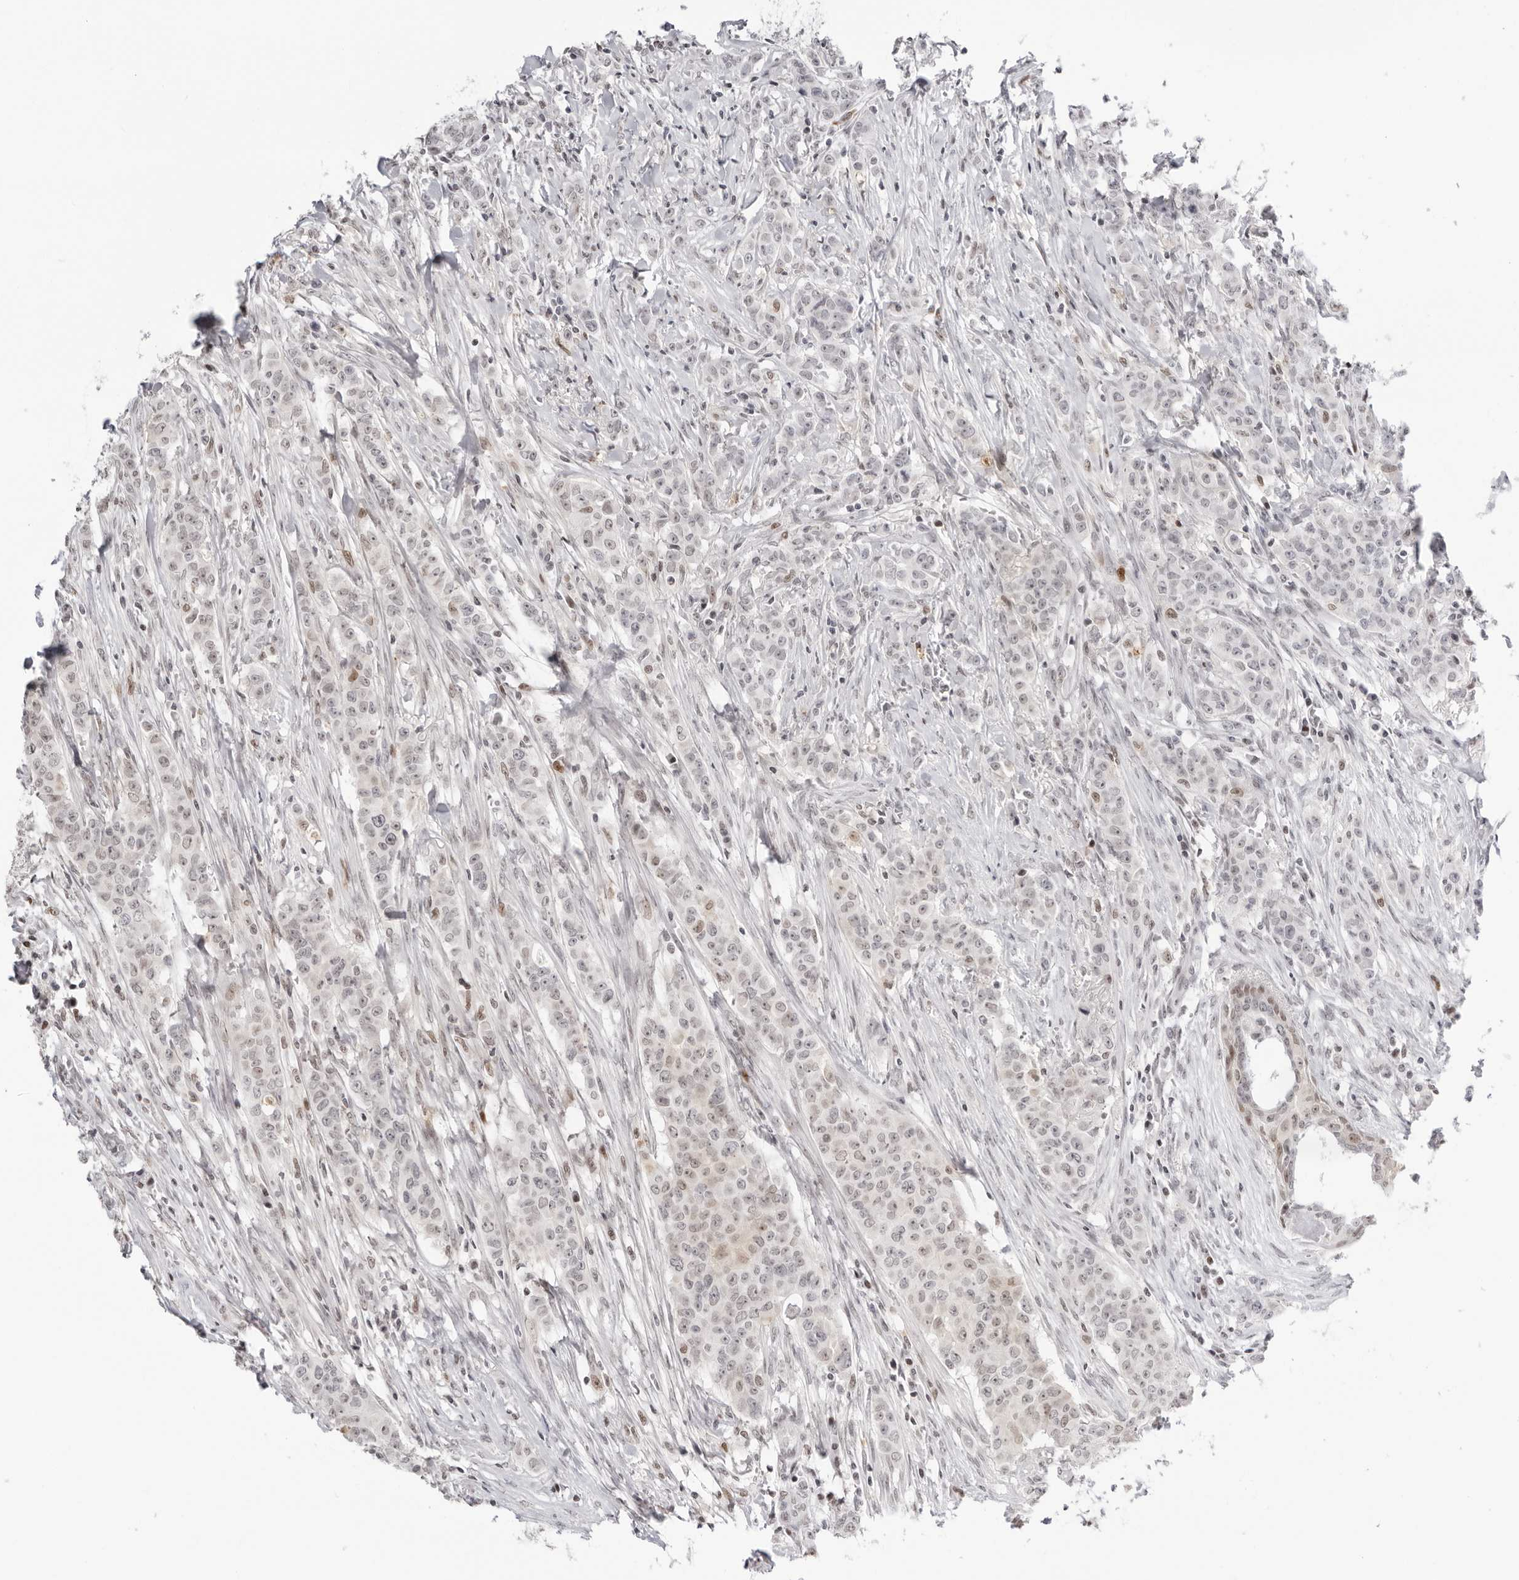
{"staining": {"intensity": "weak", "quantity": "25%-75%", "location": "nuclear"}, "tissue": "breast cancer", "cell_type": "Tumor cells", "image_type": "cancer", "snomed": [{"axis": "morphology", "description": "Duct carcinoma"}, {"axis": "topography", "description": "Breast"}], "caption": "A low amount of weak nuclear positivity is appreciated in about 25%-75% of tumor cells in breast invasive ductal carcinoma tissue.", "gene": "RNF146", "patient": {"sex": "female", "age": 40}}